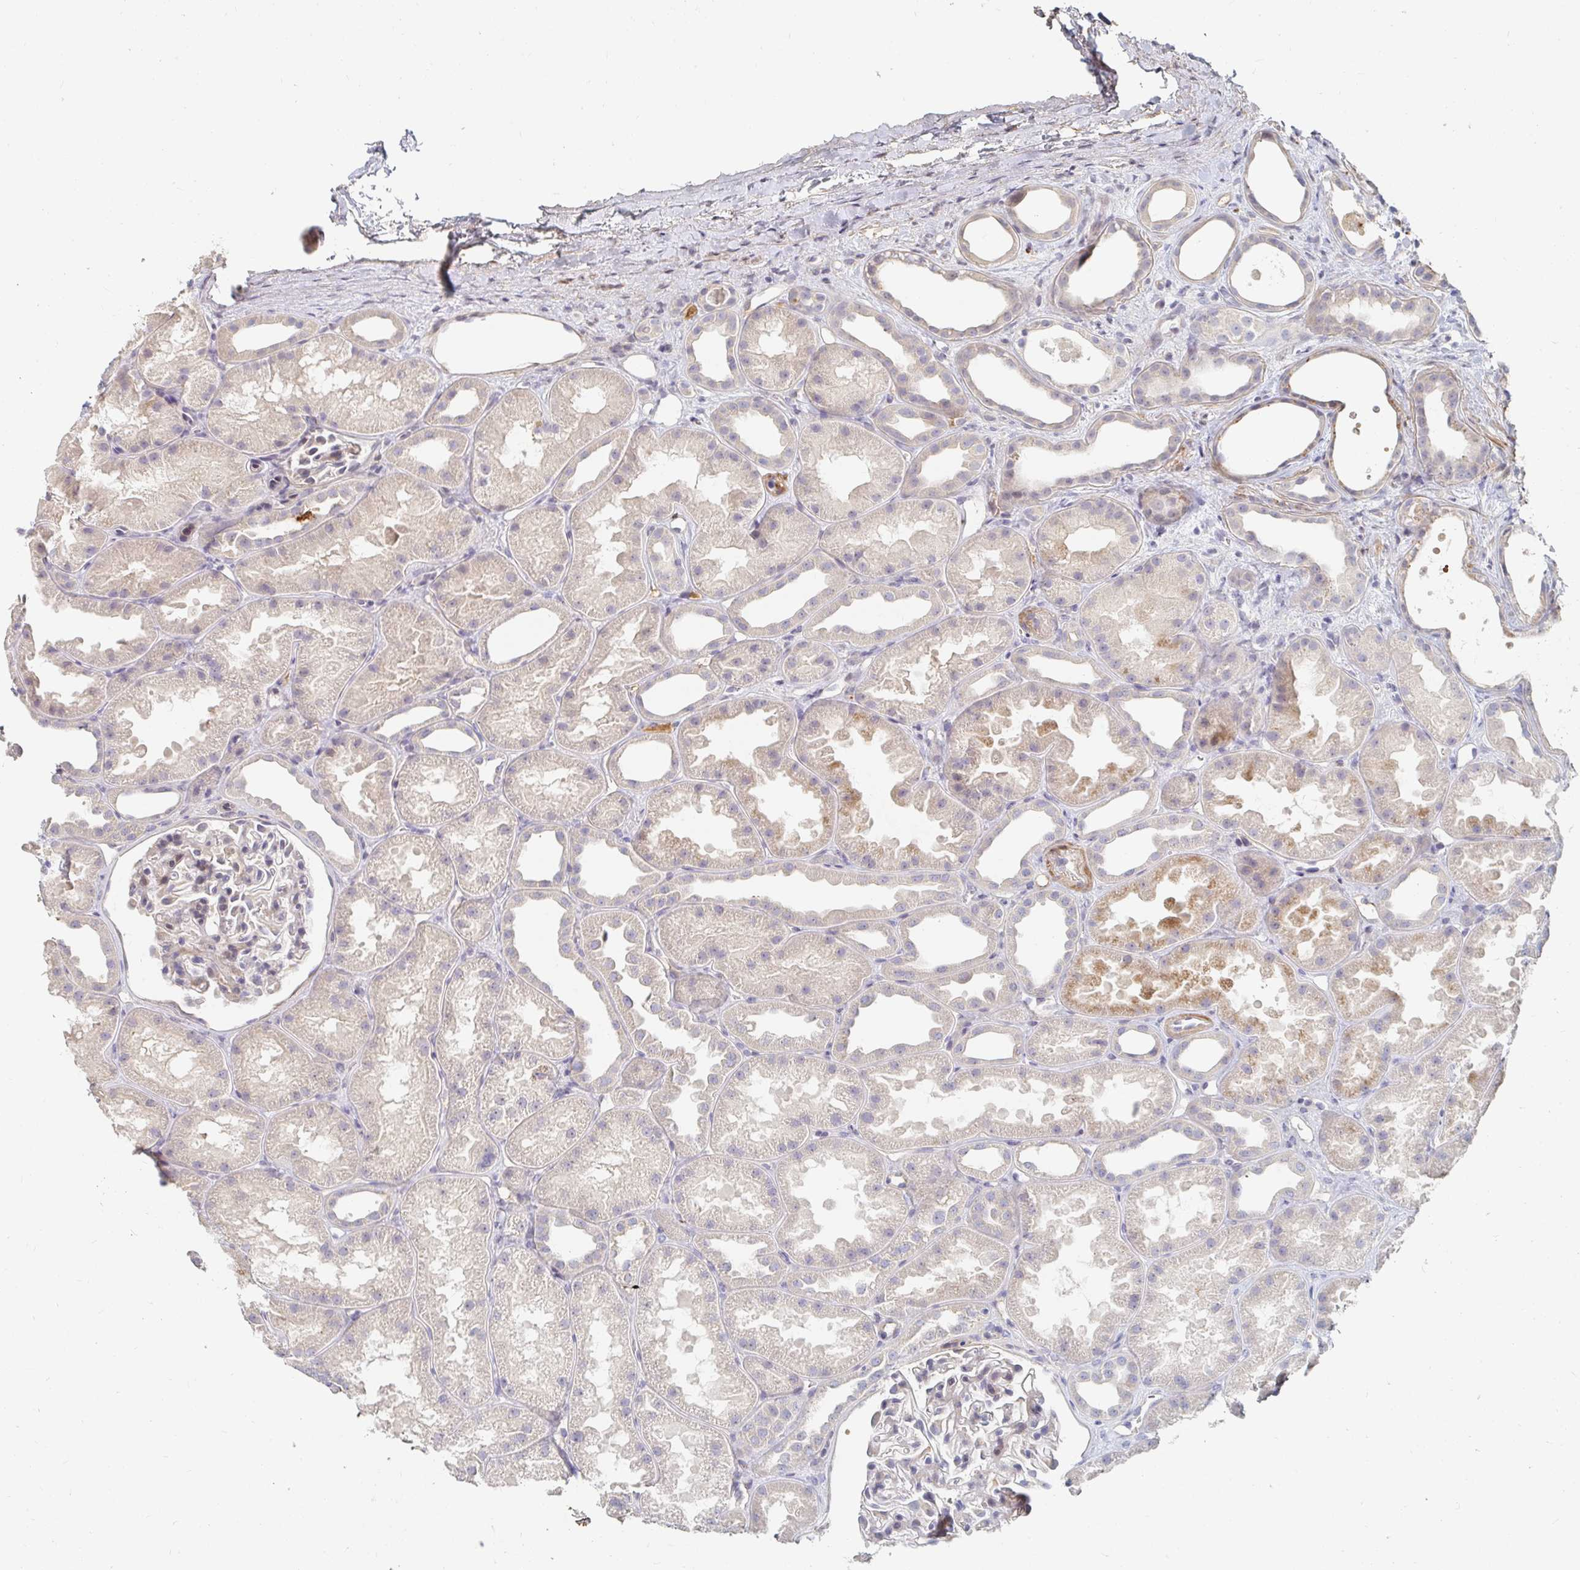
{"staining": {"intensity": "negative", "quantity": "none", "location": "none"}, "tissue": "kidney", "cell_type": "Cells in glomeruli", "image_type": "normal", "snomed": [{"axis": "morphology", "description": "Normal tissue, NOS"}, {"axis": "topography", "description": "Kidney"}], "caption": "Kidney stained for a protein using IHC exhibits no positivity cells in glomeruli.", "gene": "NME9", "patient": {"sex": "male", "age": 61}}